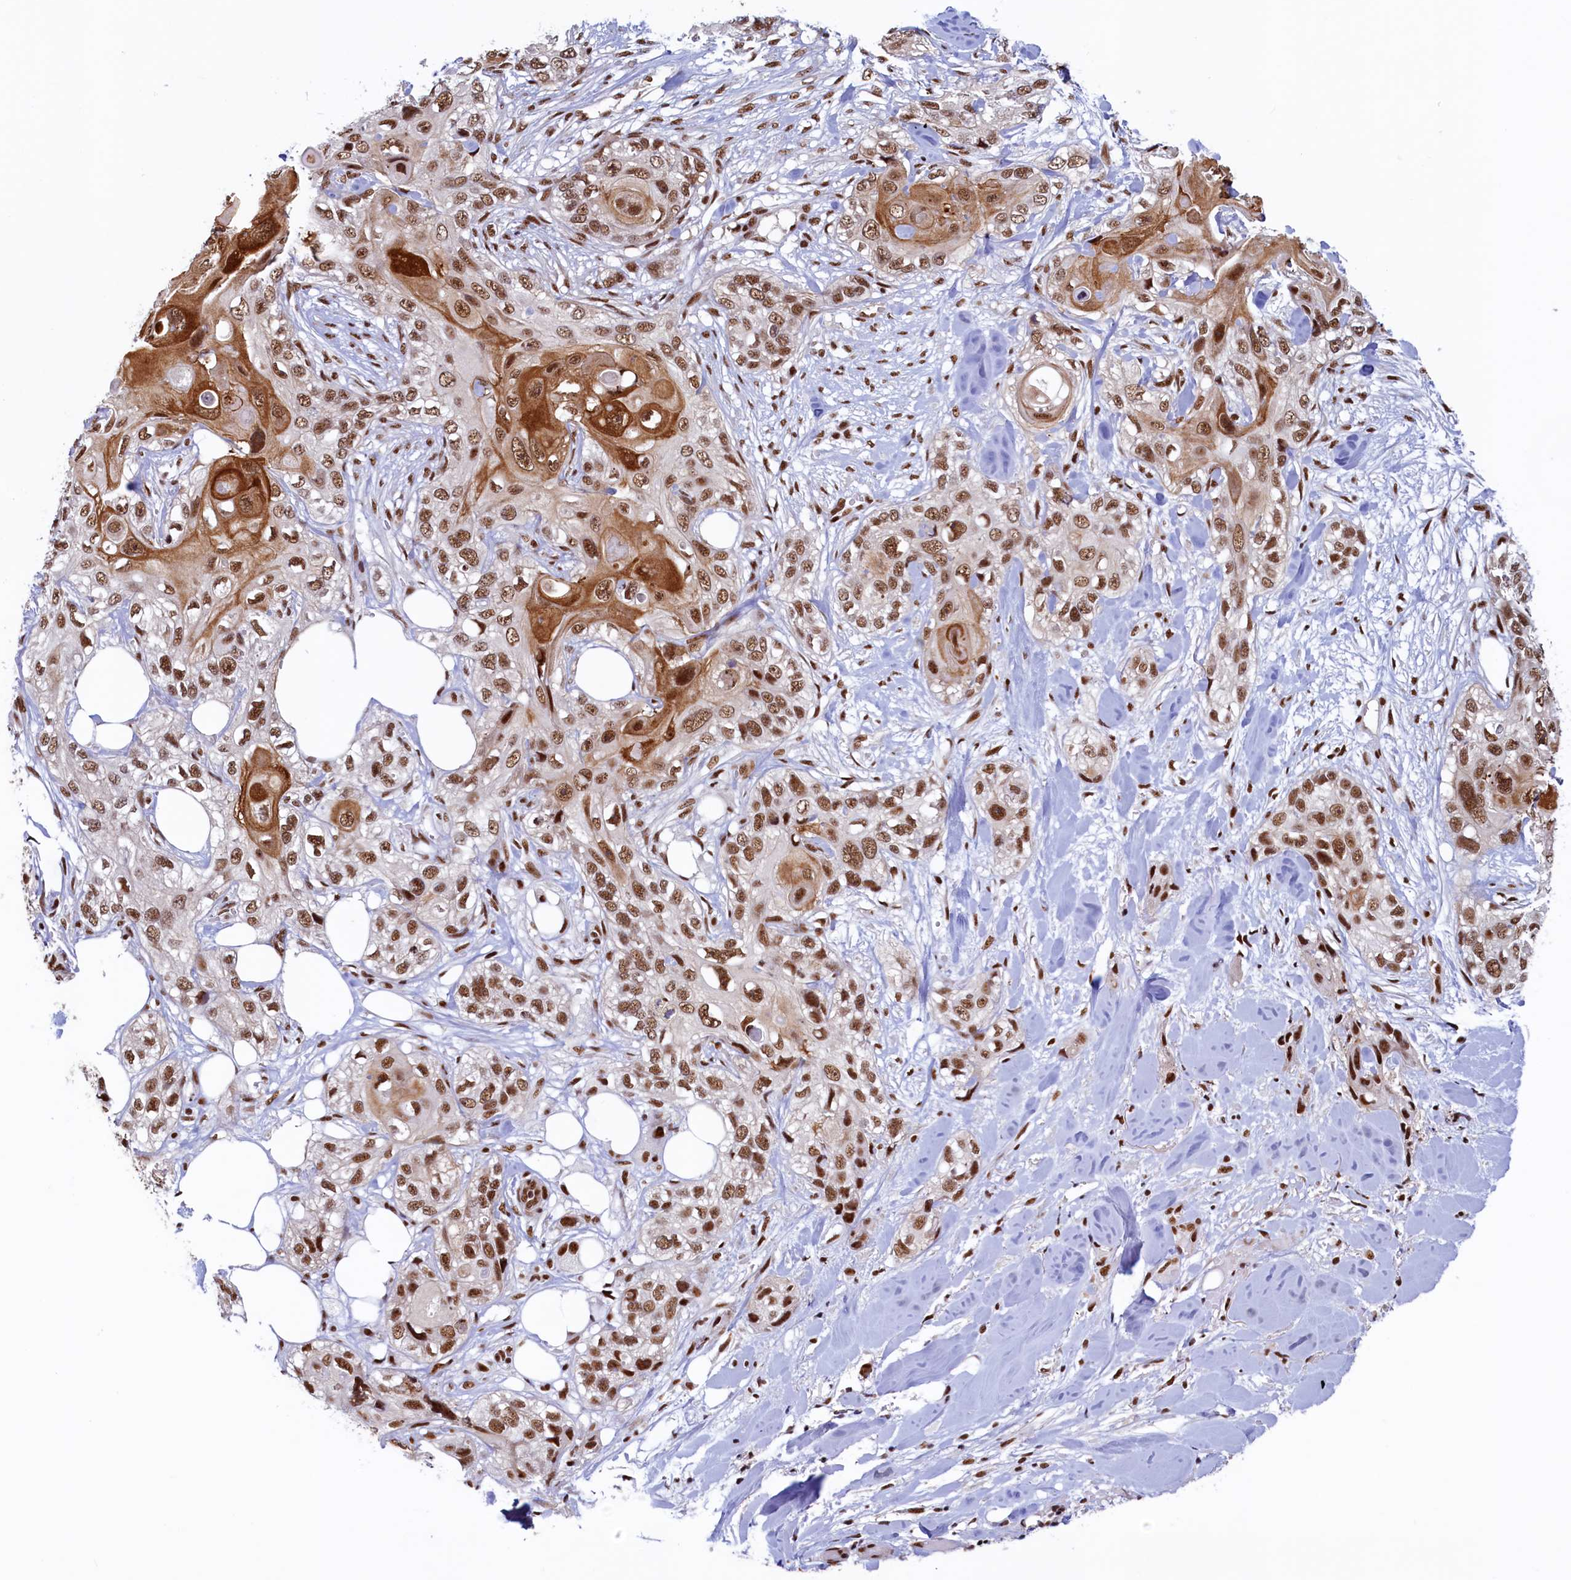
{"staining": {"intensity": "strong", "quantity": ">75%", "location": "cytoplasmic/membranous,nuclear"}, "tissue": "skin cancer", "cell_type": "Tumor cells", "image_type": "cancer", "snomed": [{"axis": "morphology", "description": "Normal tissue, NOS"}, {"axis": "morphology", "description": "Squamous cell carcinoma, NOS"}, {"axis": "topography", "description": "Skin"}], "caption": "Squamous cell carcinoma (skin) stained with a brown dye demonstrates strong cytoplasmic/membranous and nuclear positive positivity in about >75% of tumor cells.", "gene": "ZC3H18", "patient": {"sex": "male", "age": 72}}